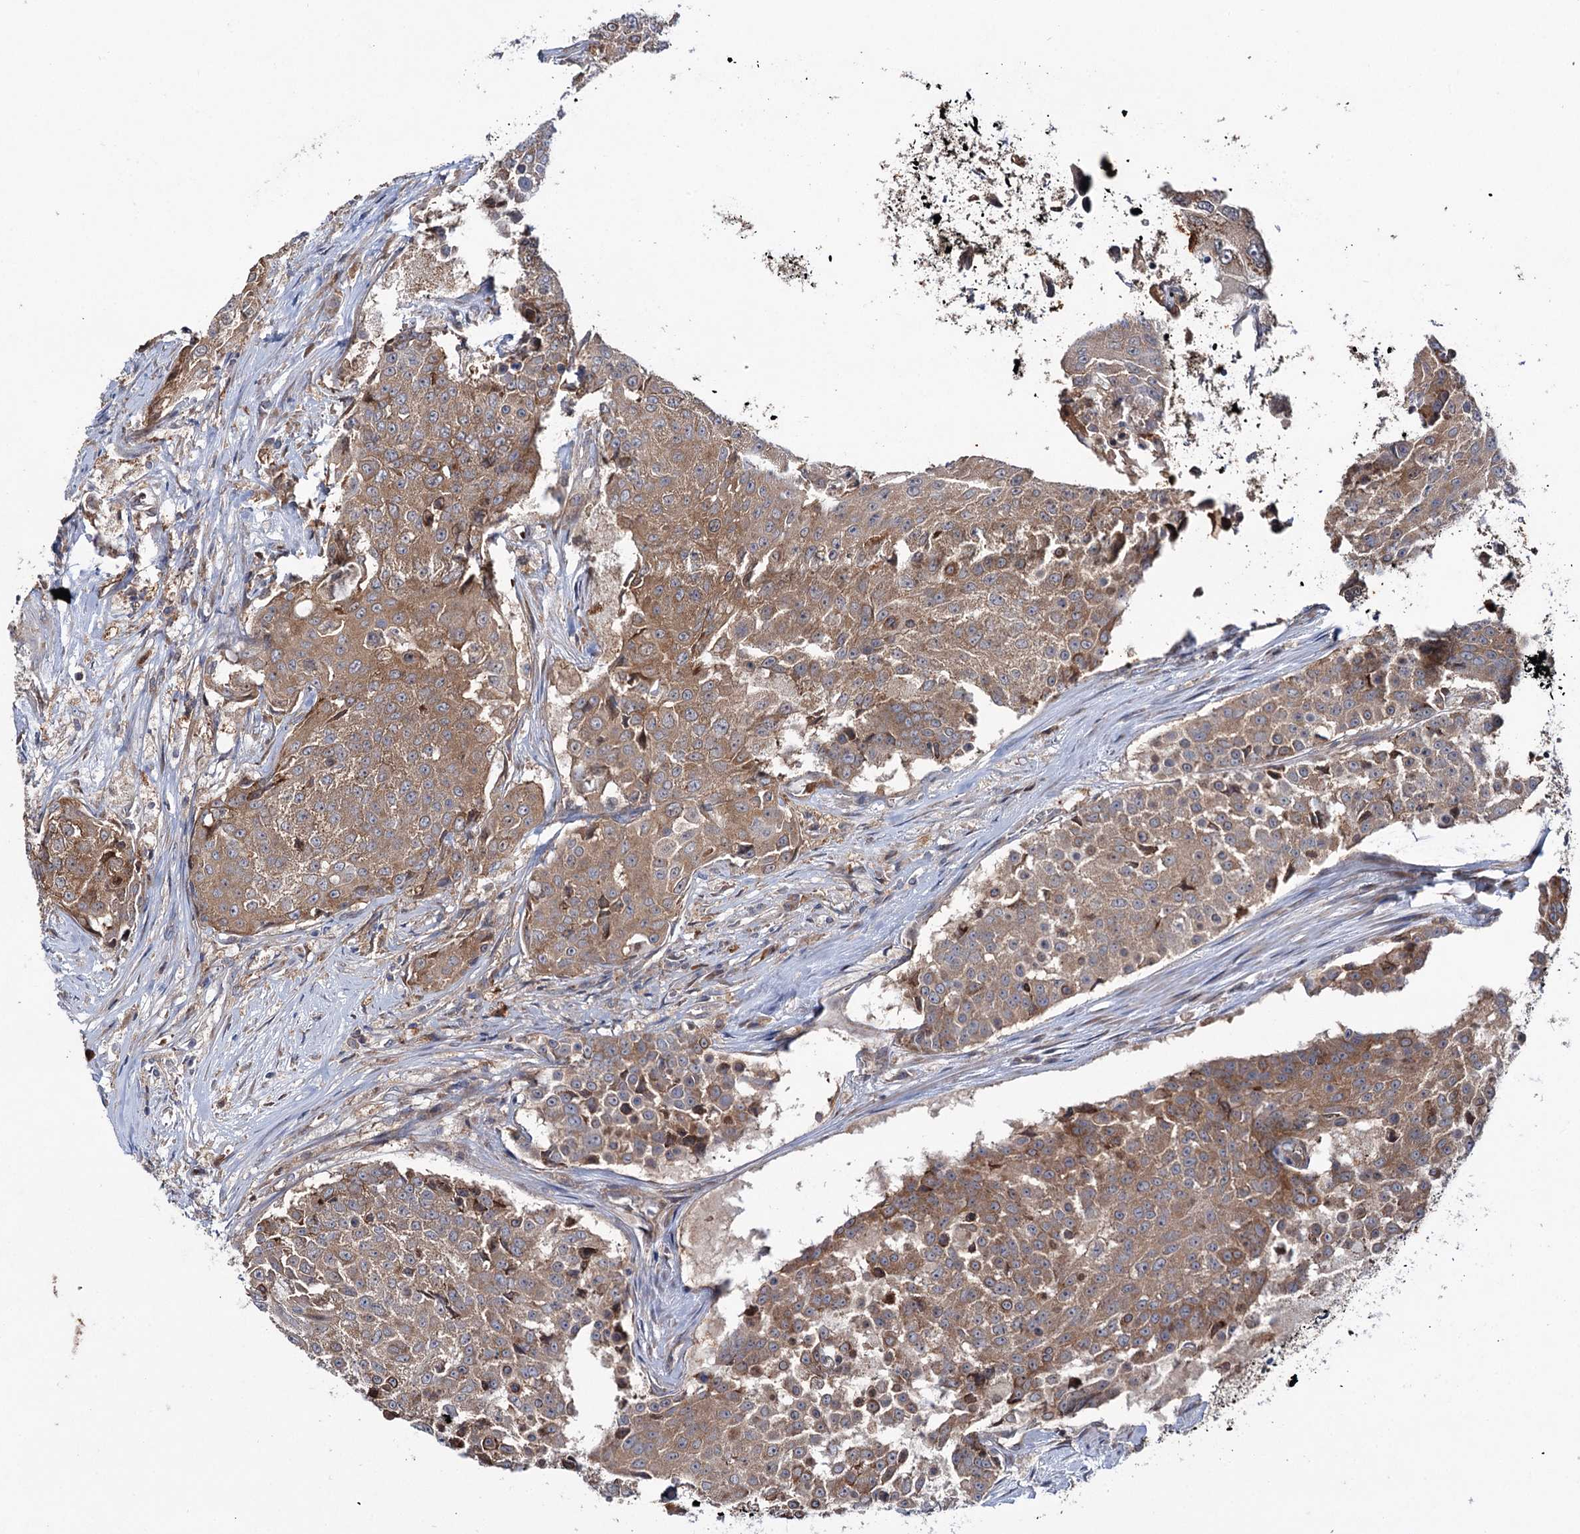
{"staining": {"intensity": "moderate", "quantity": ">75%", "location": "cytoplasmic/membranous"}, "tissue": "urothelial cancer", "cell_type": "Tumor cells", "image_type": "cancer", "snomed": [{"axis": "morphology", "description": "Urothelial carcinoma, High grade"}, {"axis": "topography", "description": "Urinary bladder"}], "caption": "Human high-grade urothelial carcinoma stained with a protein marker exhibits moderate staining in tumor cells.", "gene": "PTPN3", "patient": {"sex": "female", "age": 63}}